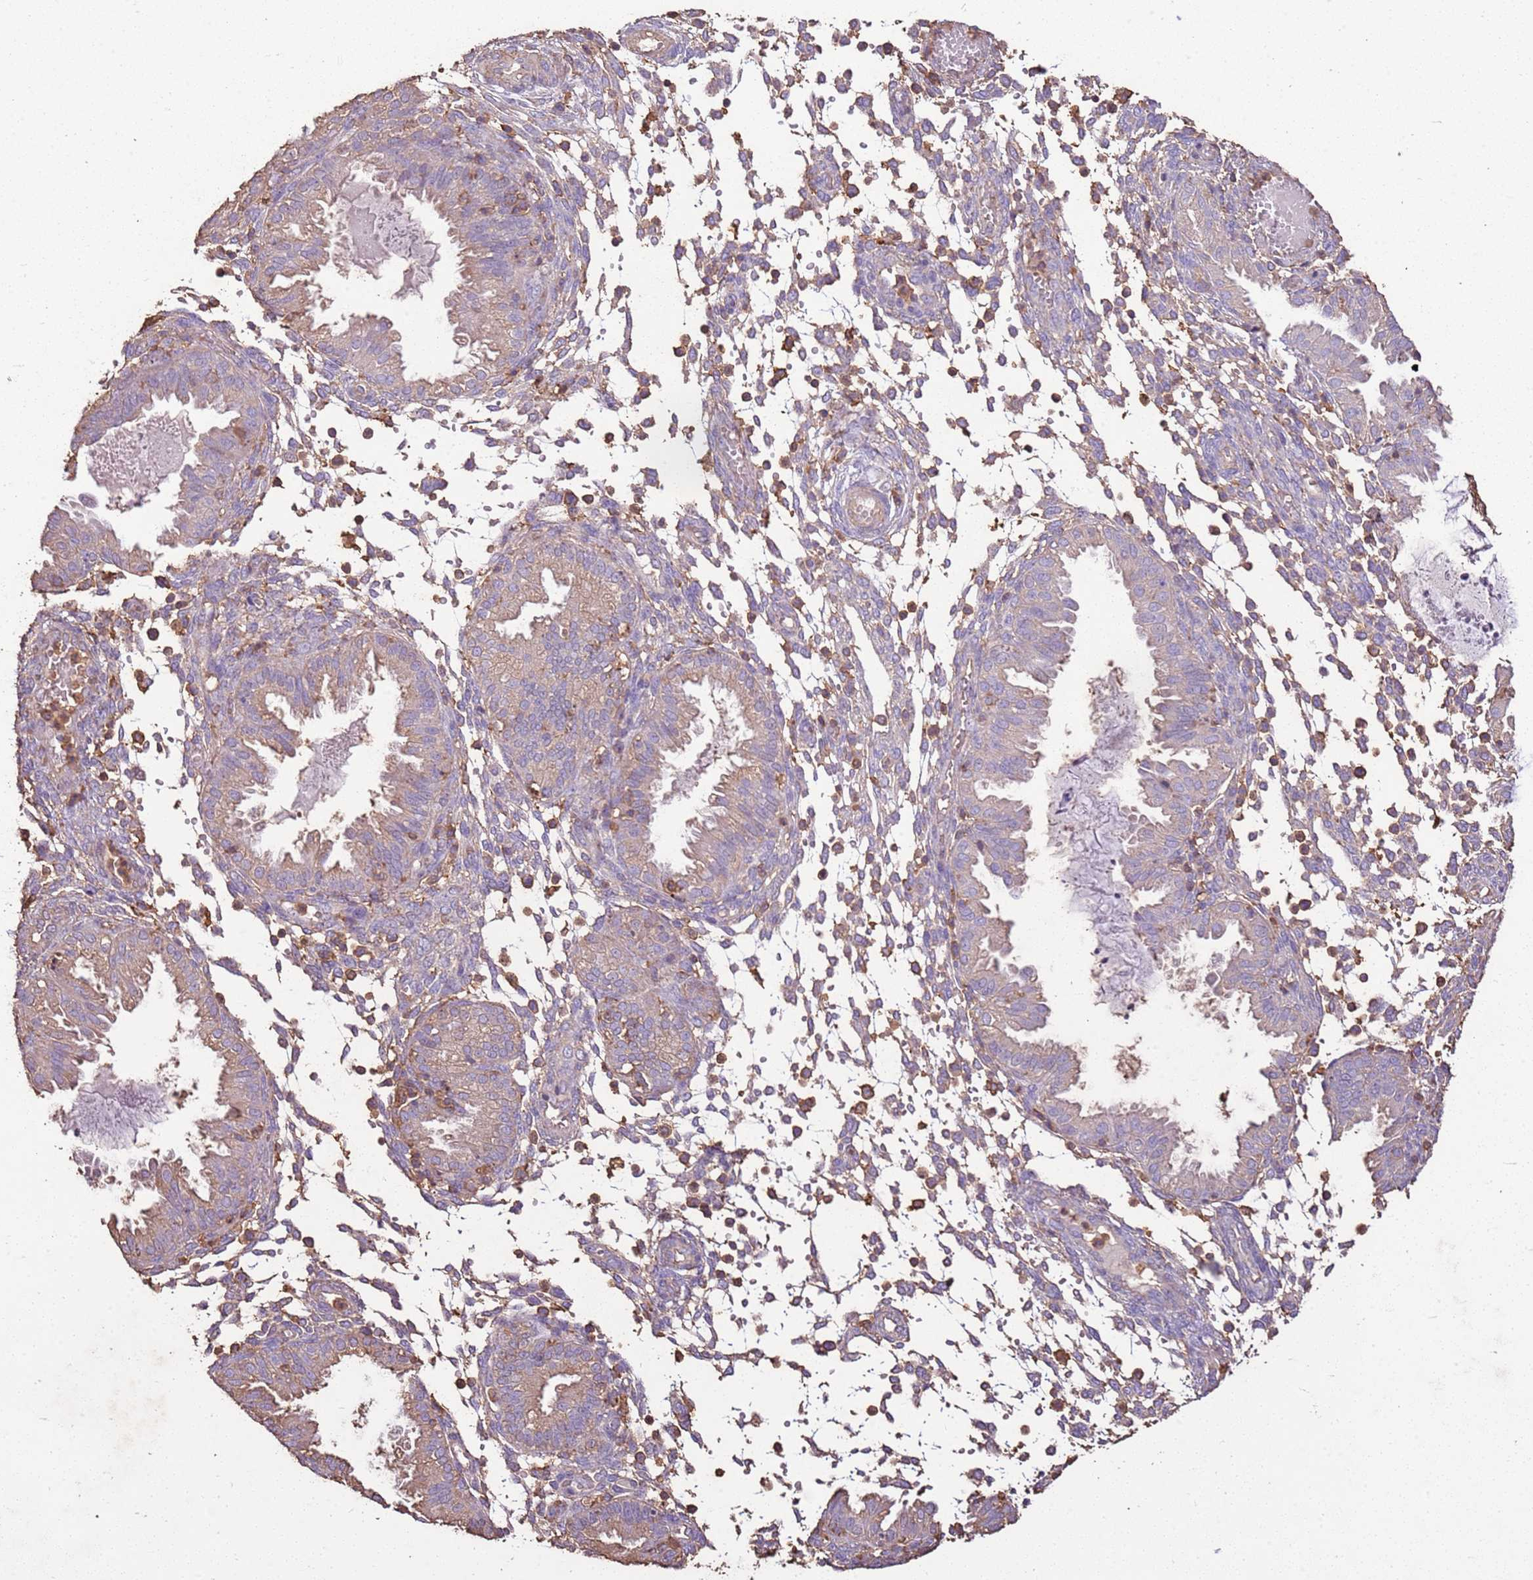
{"staining": {"intensity": "moderate", "quantity": "25%-75%", "location": "cytoplasmic/membranous"}, "tissue": "endometrium", "cell_type": "Cells in endometrial stroma", "image_type": "normal", "snomed": [{"axis": "morphology", "description": "Normal tissue, NOS"}, {"axis": "topography", "description": "Endometrium"}], "caption": "DAB (3,3'-diaminobenzidine) immunohistochemical staining of unremarkable endometrium exhibits moderate cytoplasmic/membranous protein positivity in approximately 25%-75% of cells in endometrial stroma.", "gene": "ARL10", "patient": {"sex": "female", "age": 33}}